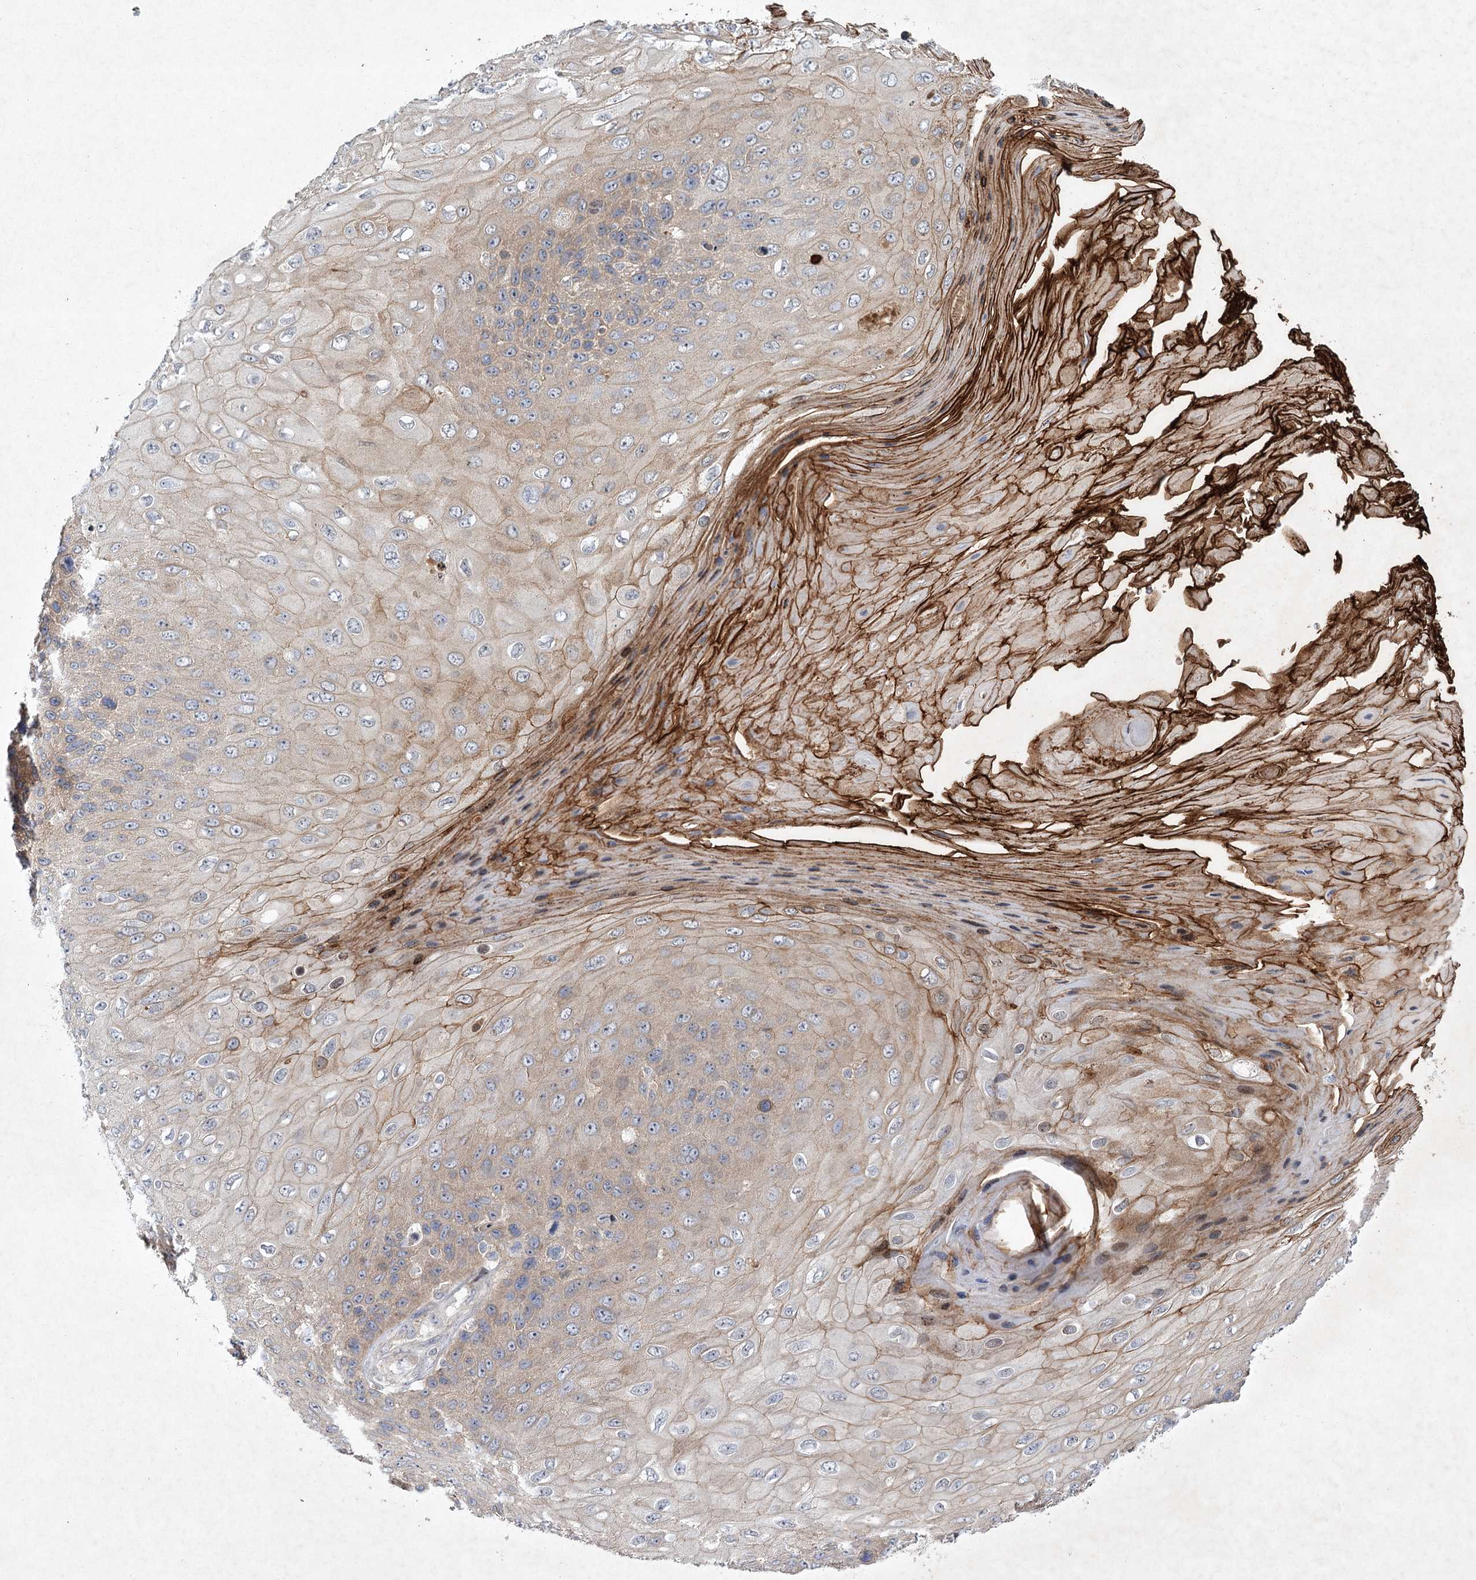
{"staining": {"intensity": "weak", "quantity": "<25%", "location": "cytoplasmic/membranous"}, "tissue": "skin cancer", "cell_type": "Tumor cells", "image_type": "cancer", "snomed": [{"axis": "morphology", "description": "Squamous cell carcinoma, NOS"}, {"axis": "topography", "description": "Skin"}], "caption": "Immunohistochemical staining of human skin cancer (squamous cell carcinoma) displays no significant staining in tumor cells.", "gene": "MAP3K13", "patient": {"sex": "female", "age": 88}}